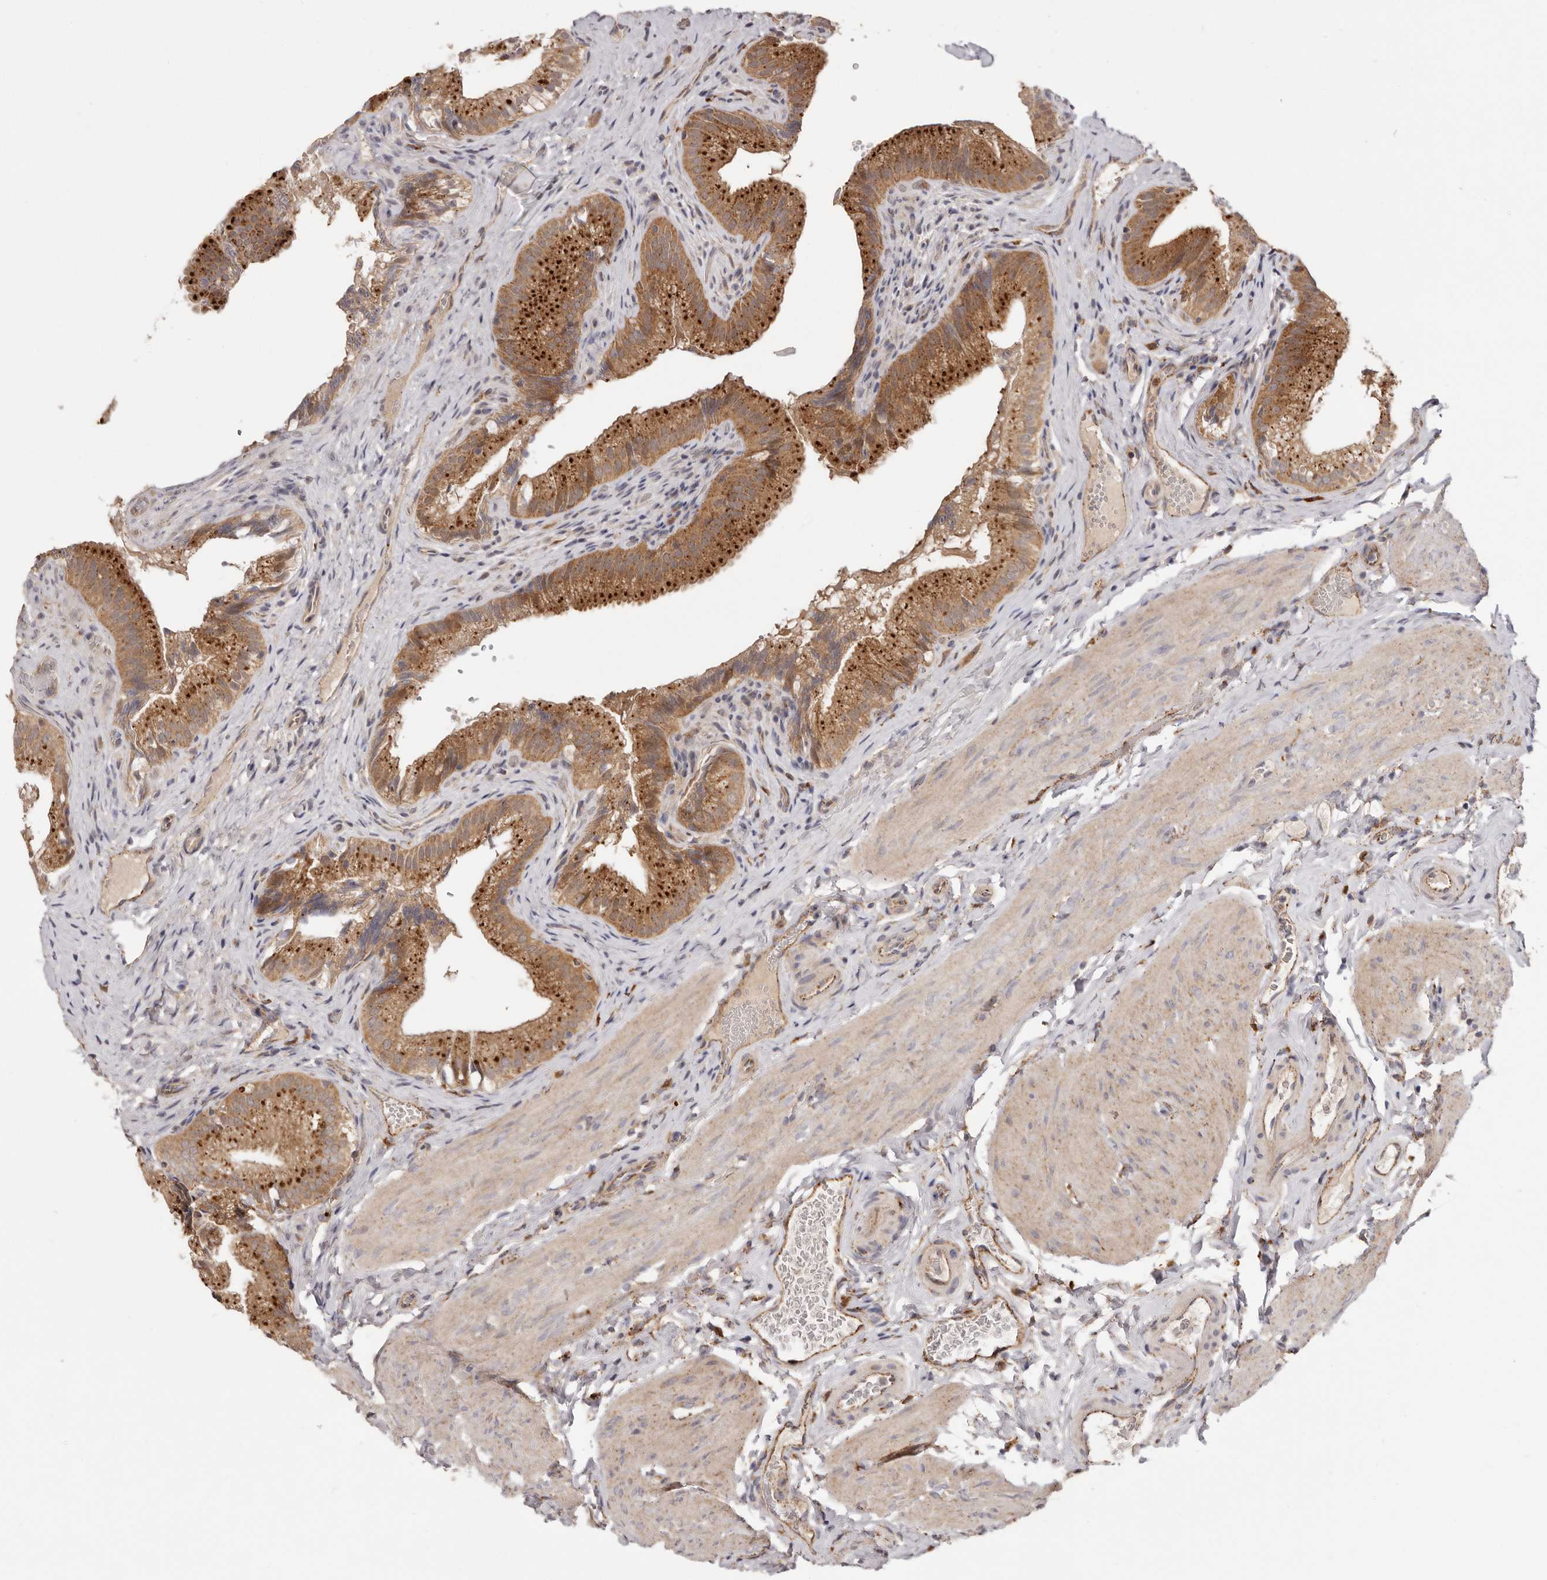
{"staining": {"intensity": "strong", "quantity": ">75%", "location": "cytoplasmic/membranous"}, "tissue": "gallbladder", "cell_type": "Glandular cells", "image_type": "normal", "snomed": [{"axis": "morphology", "description": "Normal tissue, NOS"}, {"axis": "topography", "description": "Gallbladder"}], "caption": "Strong cytoplasmic/membranous expression for a protein is appreciated in approximately >75% of glandular cells of normal gallbladder using IHC.", "gene": "GRN", "patient": {"sex": "female", "age": 30}}